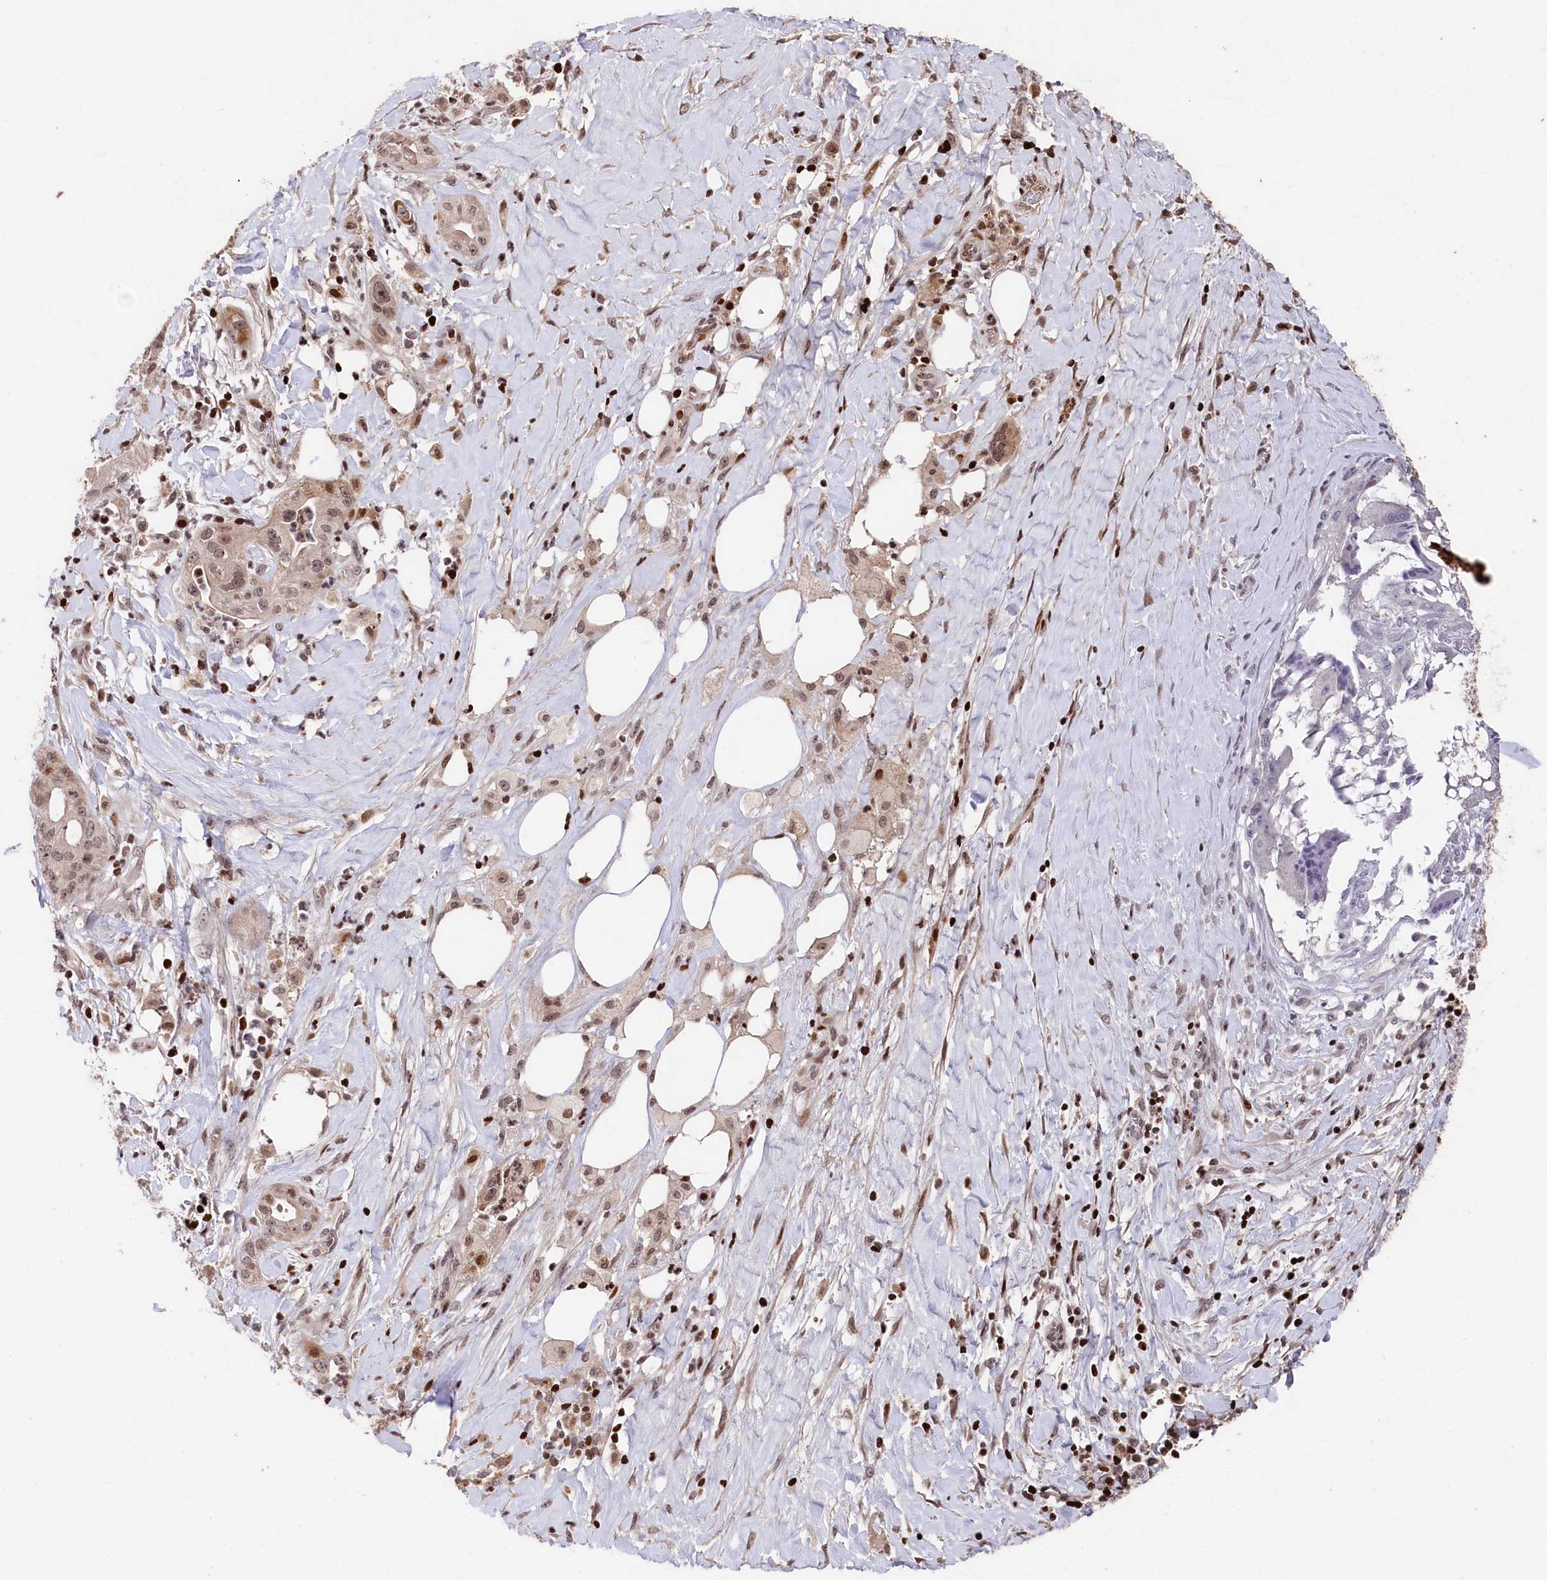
{"staining": {"intensity": "weak", "quantity": ">75%", "location": "cytoplasmic/membranous,nuclear"}, "tissue": "pancreatic cancer", "cell_type": "Tumor cells", "image_type": "cancer", "snomed": [{"axis": "morphology", "description": "Adenocarcinoma, NOS"}, {"axis": "topography", "description": "Pancreas"}], "caption": "Pancreatic cancer (adenocarcinoma) stained for a protein demonstrates weak cytoplasmic/membranous and nuclear positivity in tumor cells. Using DAB (brown) and hematoxylin (blue) stains, captured at high magnification using brightfield microscopy.", "gene": "MCF2L2", "patient": {"sex": "male", "age": 58}}